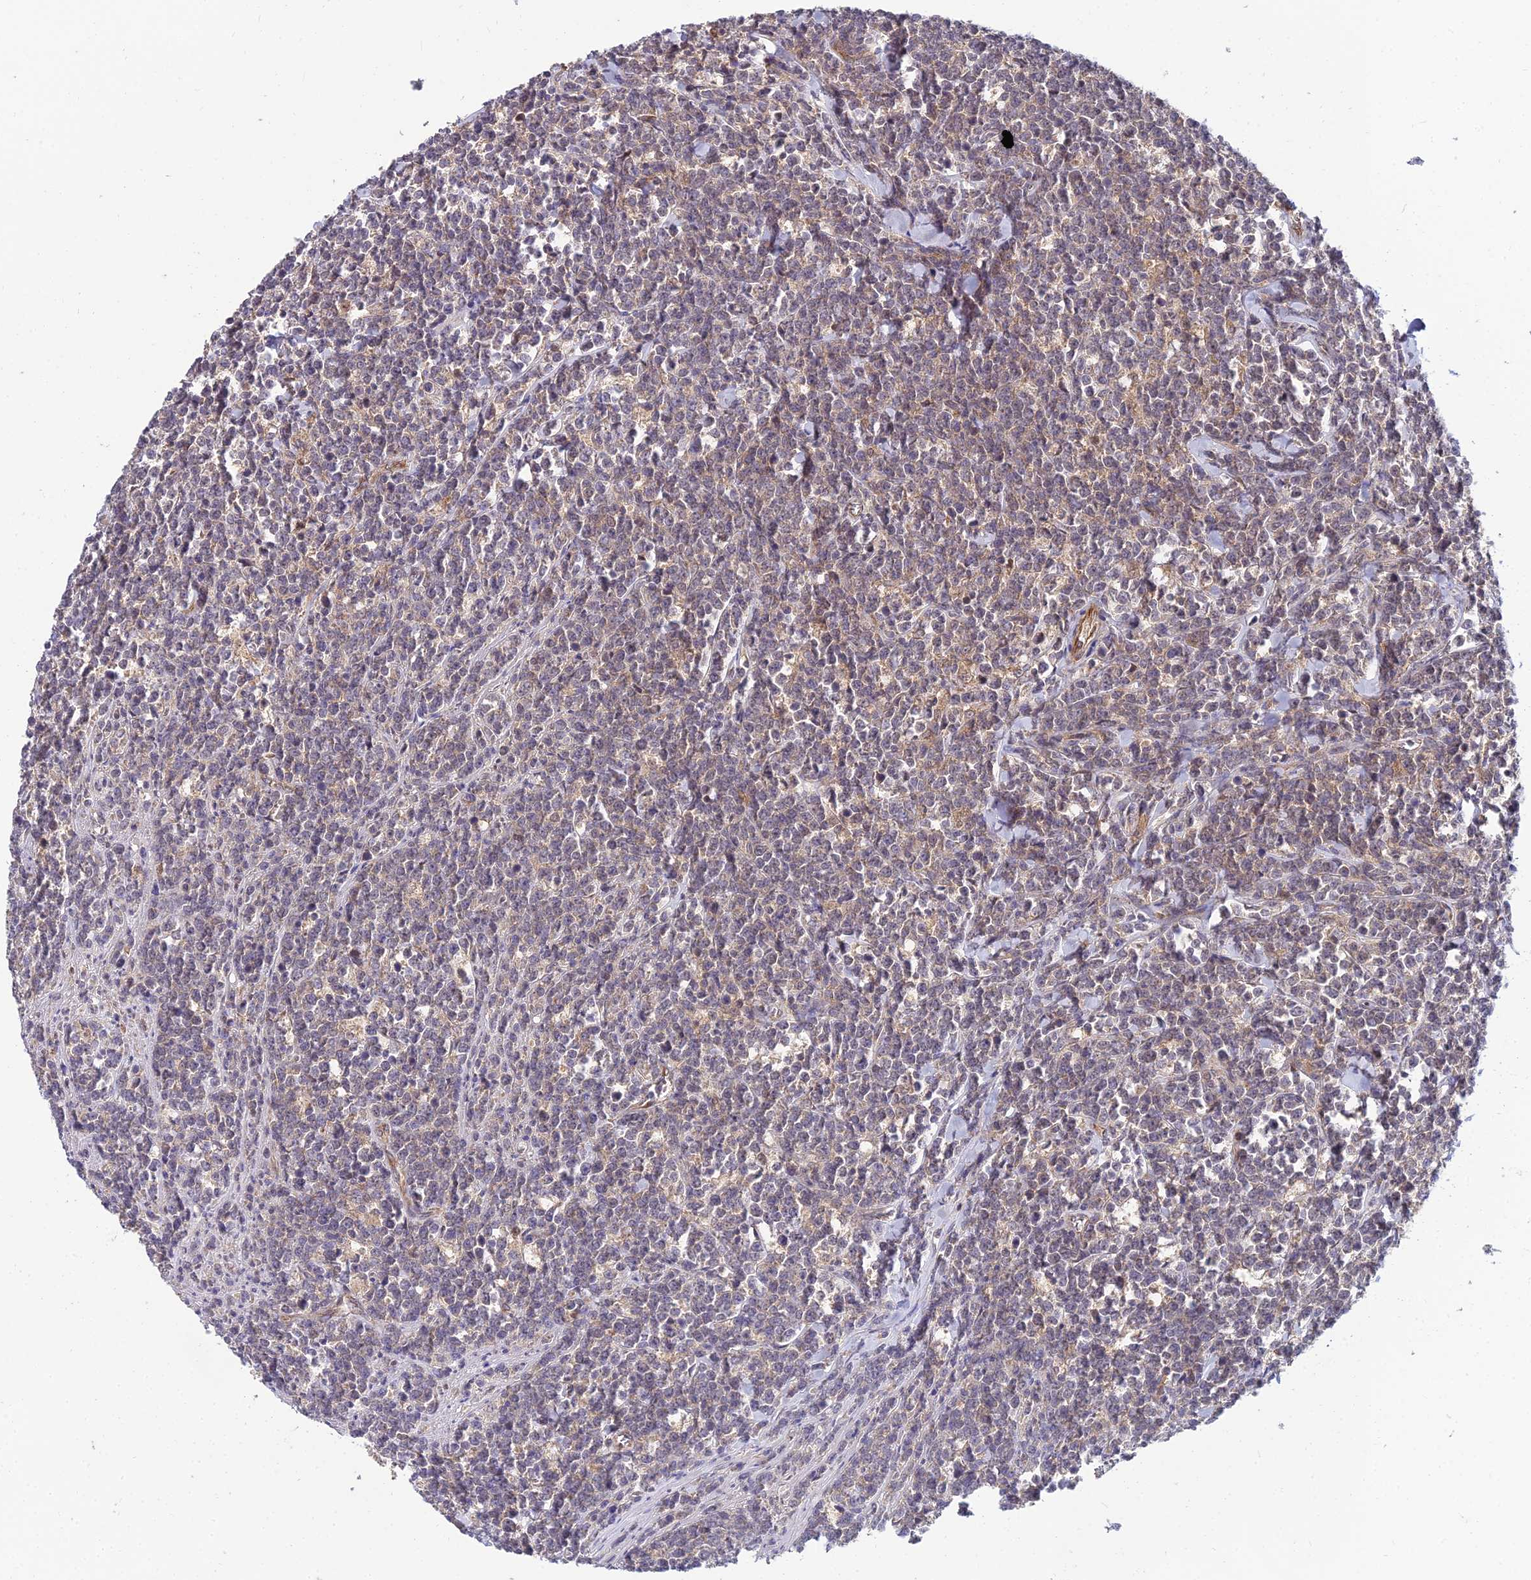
{"staining": {"intensity": "weak", "quantity": "25%-75%", "location": "cytoplasmic/membranous"}, "tissue": "lymphoma", "cell_type": "Tumor cells", "image_type": "cancer", "snomed": [{"axis": "morphology", "description": "Malignant lymphoma, non-Hodgkin's type, High grade"}, {"axis": "topography", "description": "Small intestine"}], "caption": "Immunohistochemical staining of malignant lymphoma, non-Hodgkin's type (high-grade) reveals low levels of weak cytoplasmic/membranous expression in about 25%-75% of tumor cells.", "gene": "NPY", "patient": {"sex": "male", "age": 8}}